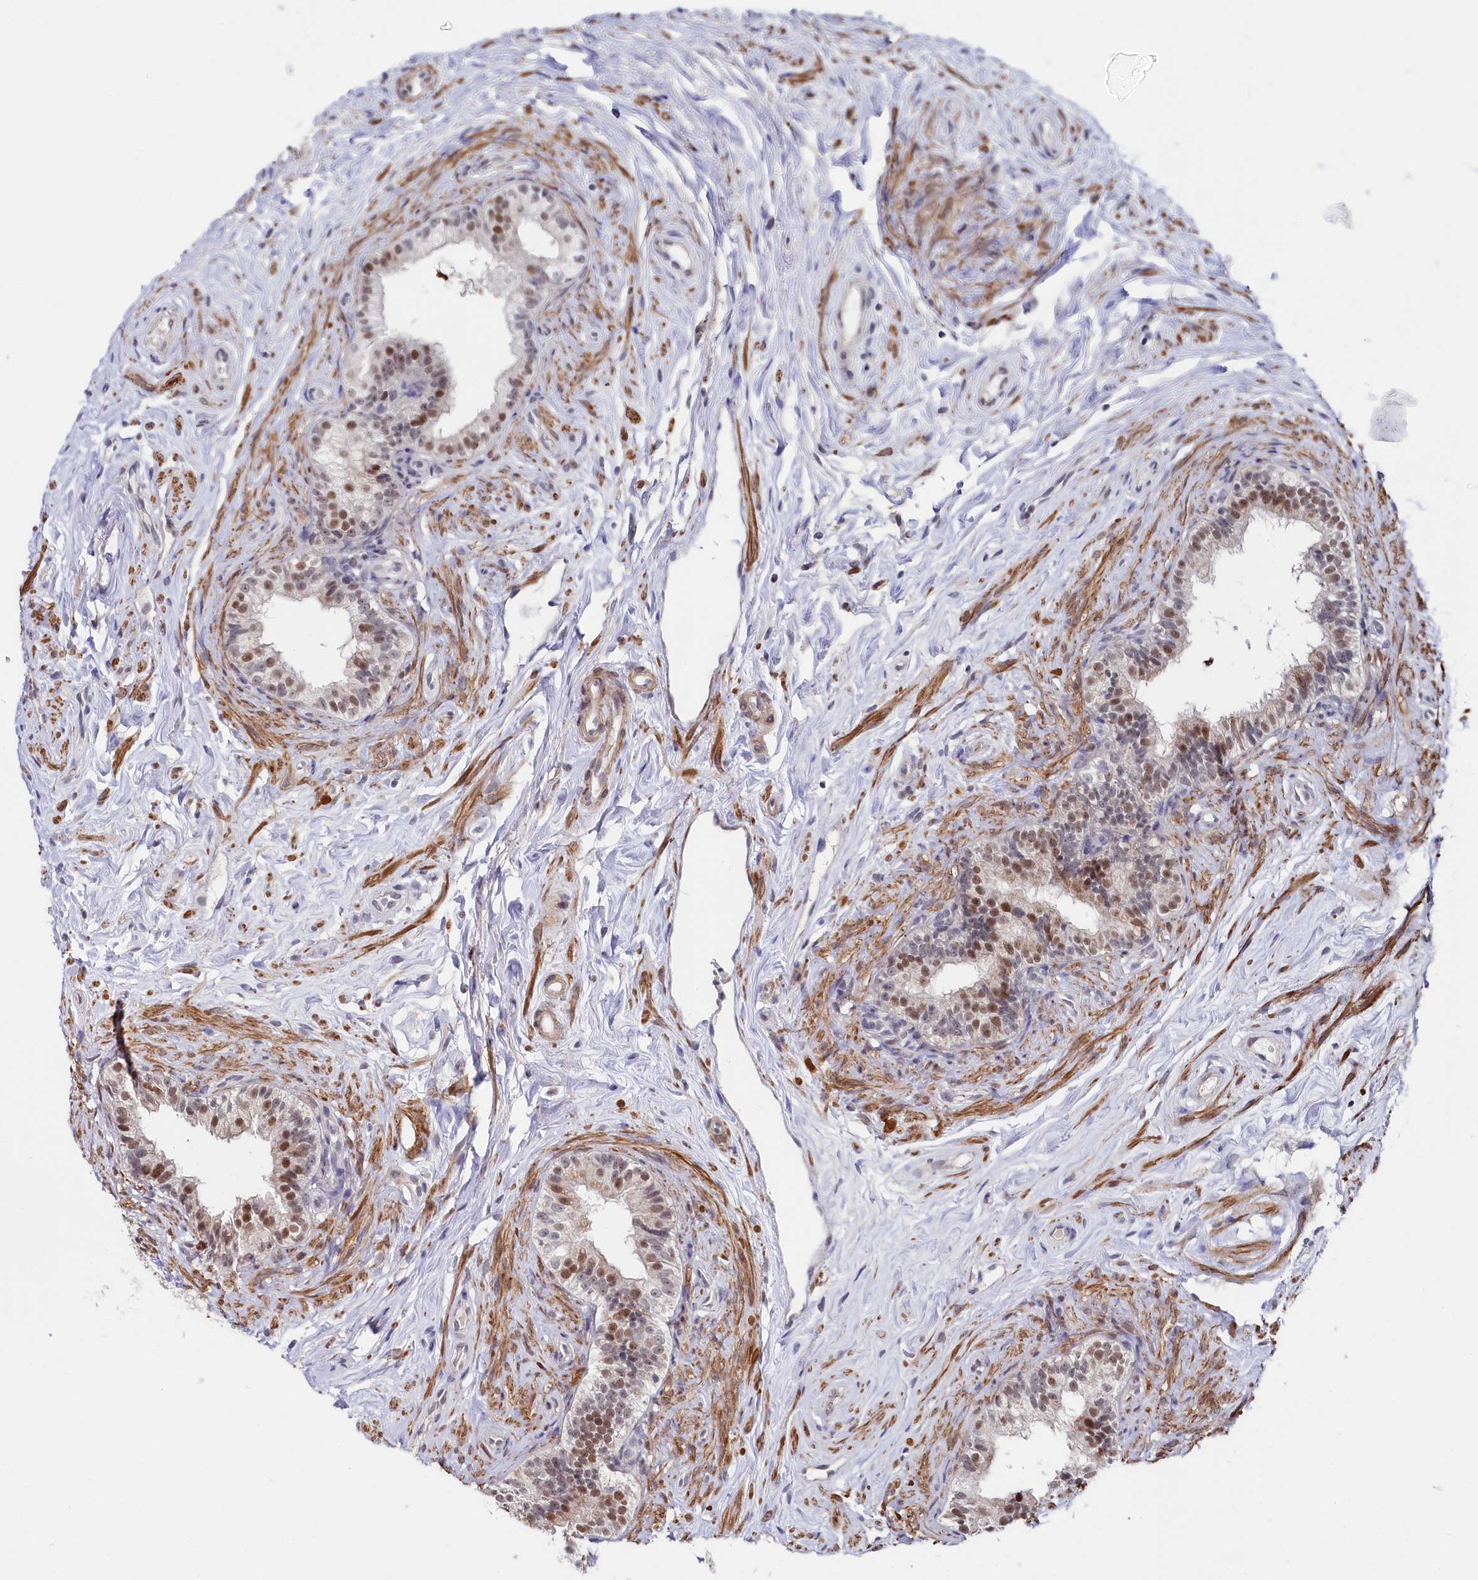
{"staining": {"intensity": "moderate", "quantity": "<25%", "location": "nuclear"}, "tissue": "epididymis", "cell_type": "Glandular cells", "image_type": "normal", "snomed": [{"axis": "morphology", "description": "Normal tissue, NOS"}, {"axis": "topography", "description": "Epididymis"}], "caption": "Immunohistochemical staining of benign epididymis exhibits low levels of moderate nuclear positivity in approximately <25% of glandular cells.", "gene": "TIGD4", "patient": {"sex": "male", "age": 84}}